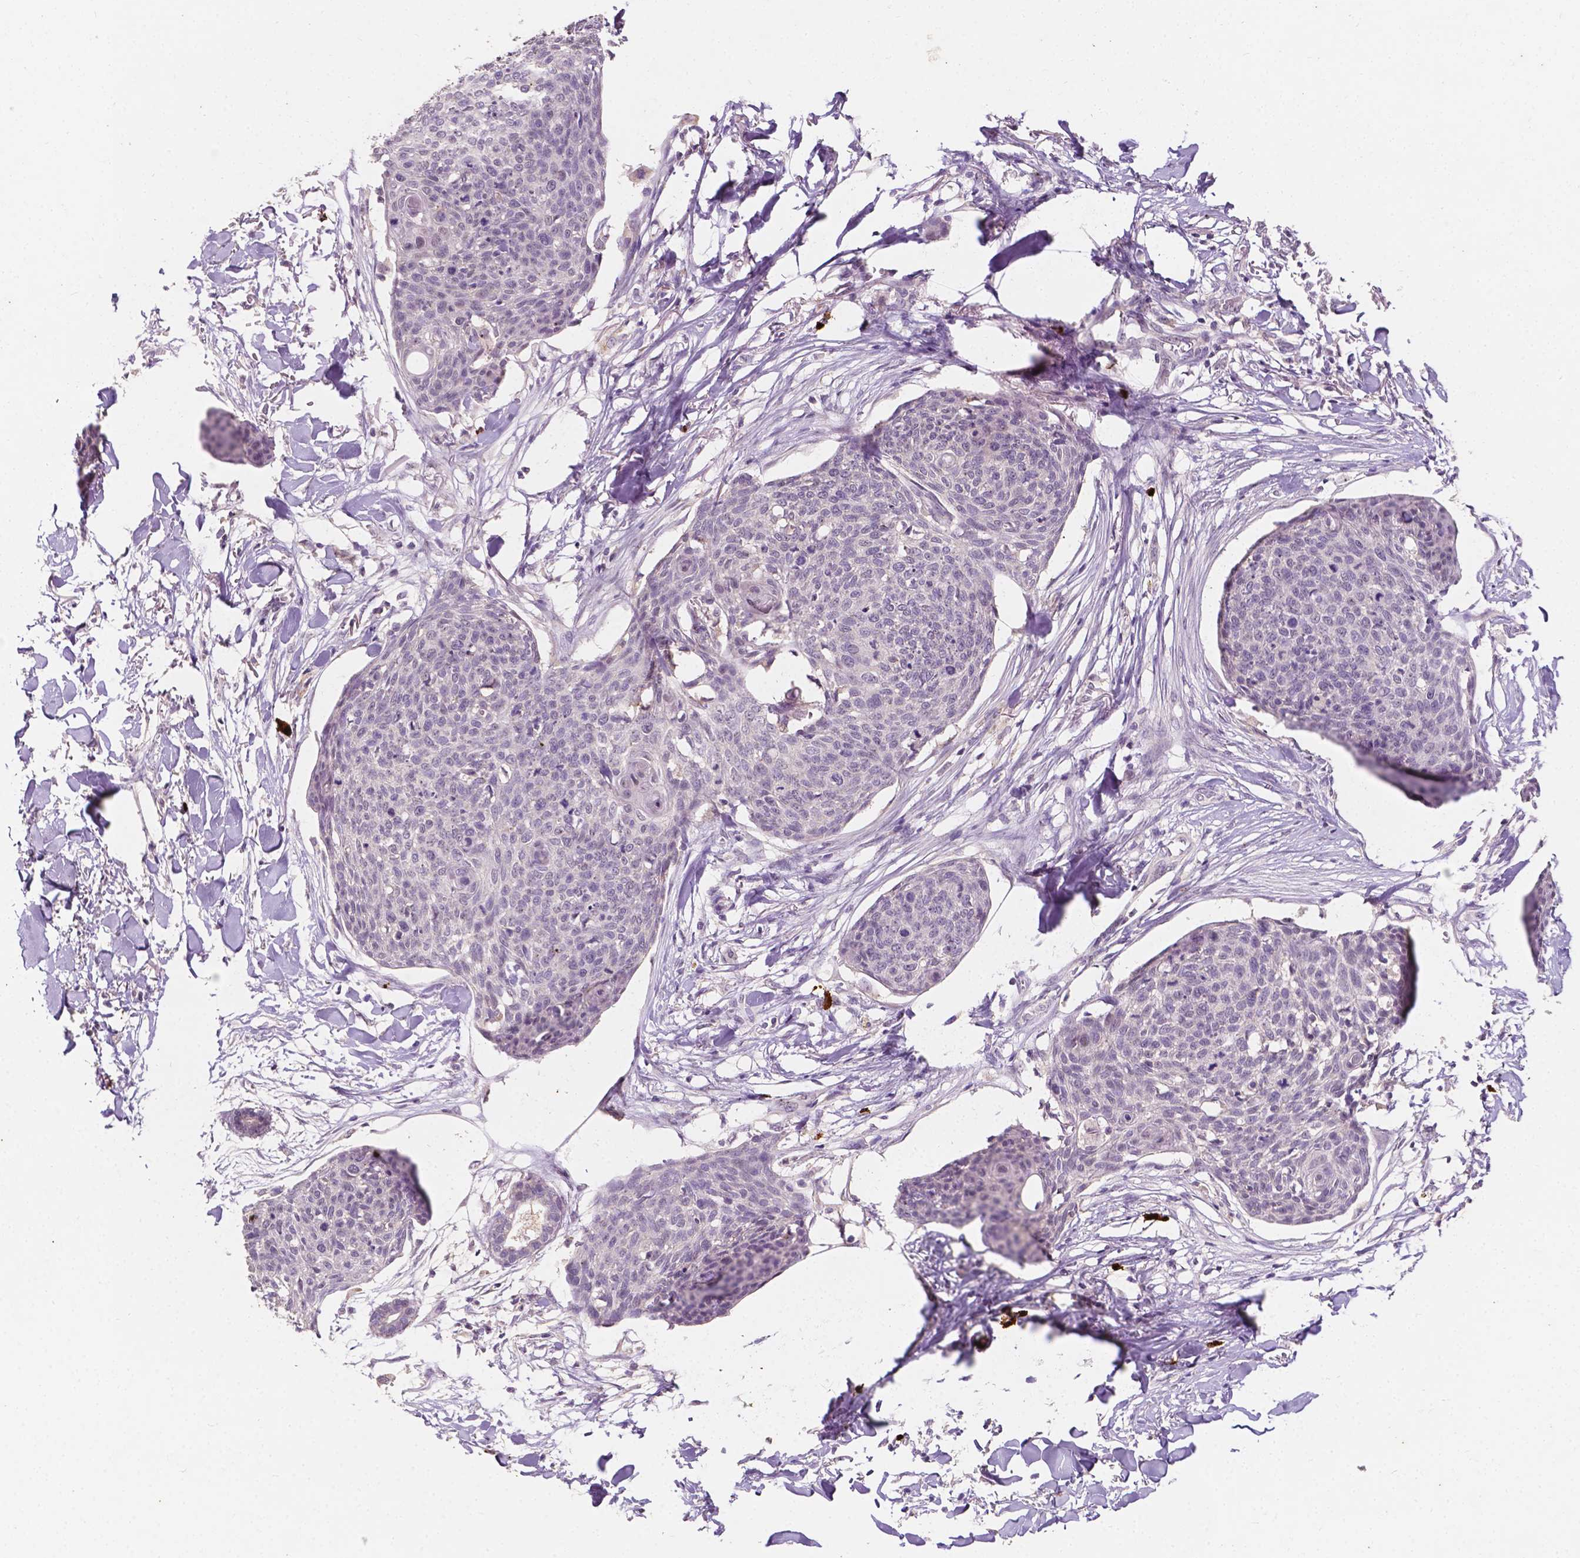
{"staining": {"intensity": "negative", "quantity": "none", "location": "none"}, "tissue": "skin cancer", "cell_type": "Tumor cells", "image_type": "cancer", "snomed": [{"axis": "morphology", "description": "Squamous cell carcinoma, NOS"}, {"axis": "topography", "description": "Skin"}, {"axis": "topography", "description": "Vulva"}], "caption": "Squamous cell carcinoma (skin) was stained to show a protein in brown. There is no significant positivity in tumor cells.", "gene": "SIRT2", "patient": {"sex": "female", "age": 75}}